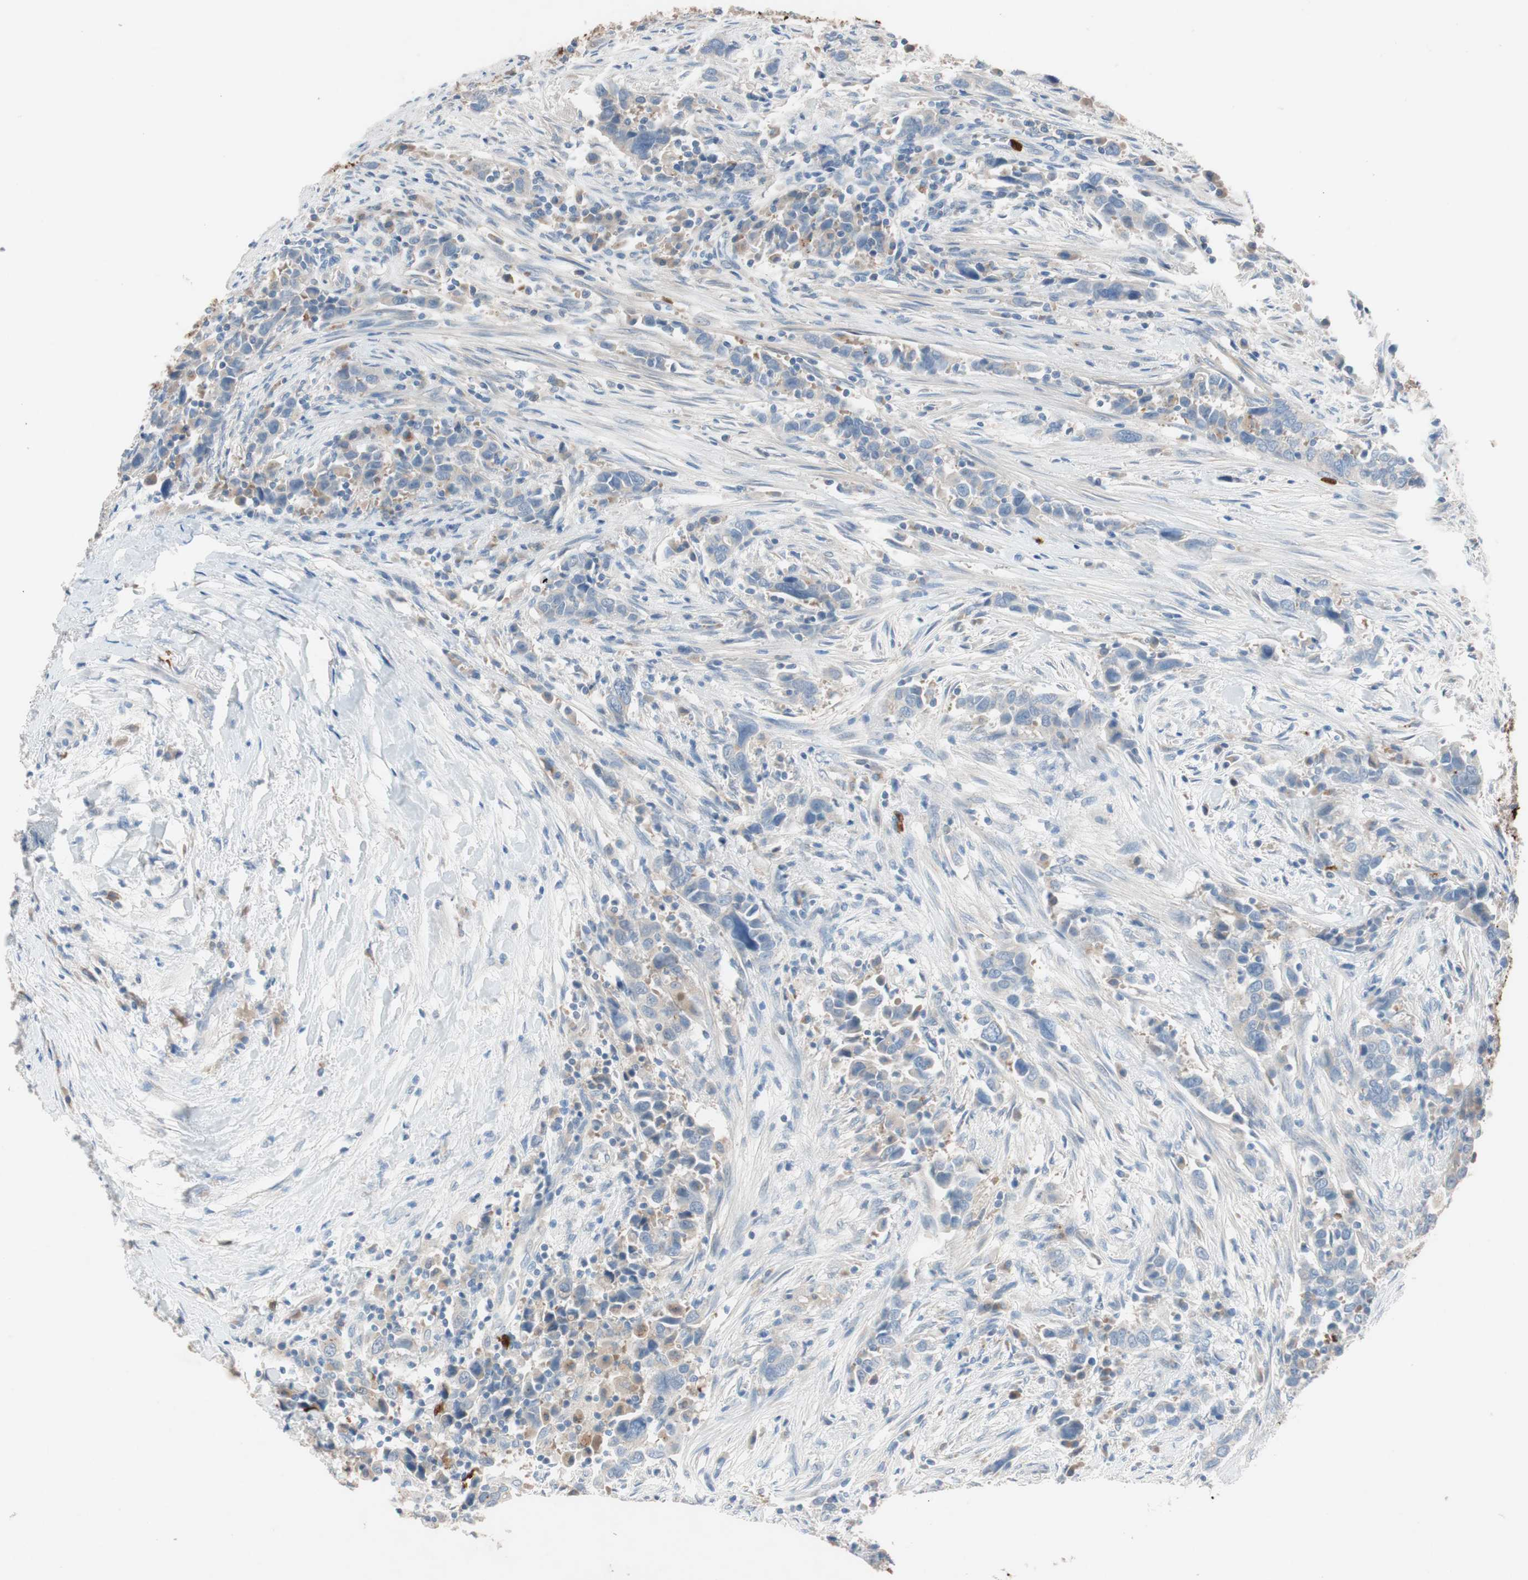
{"staining": {"intensity": "weak", "quantity": ">75%", "location": "cytoplasmic/membranous"}, "tissue": "urothelial cancer", "cell_type": "Tumor cells", "image_type": "cancer", "snomed": [{"axis": "morphology", "description": "Urothelial carcinoma, High grade"}, {"axis": "topography", "description": "Urinary bladder"}], "caption": "Immunohistochemical staining of urothelial cancer reveals low levels of weak cytoplasmic/membranous protein positivity in approximately >75% of tumor cells. (DAB = brown stain, brightfield microscopy at high magnification).", "gene": "CLEC4D", "patient": {"sex": "male", "age": 61}}